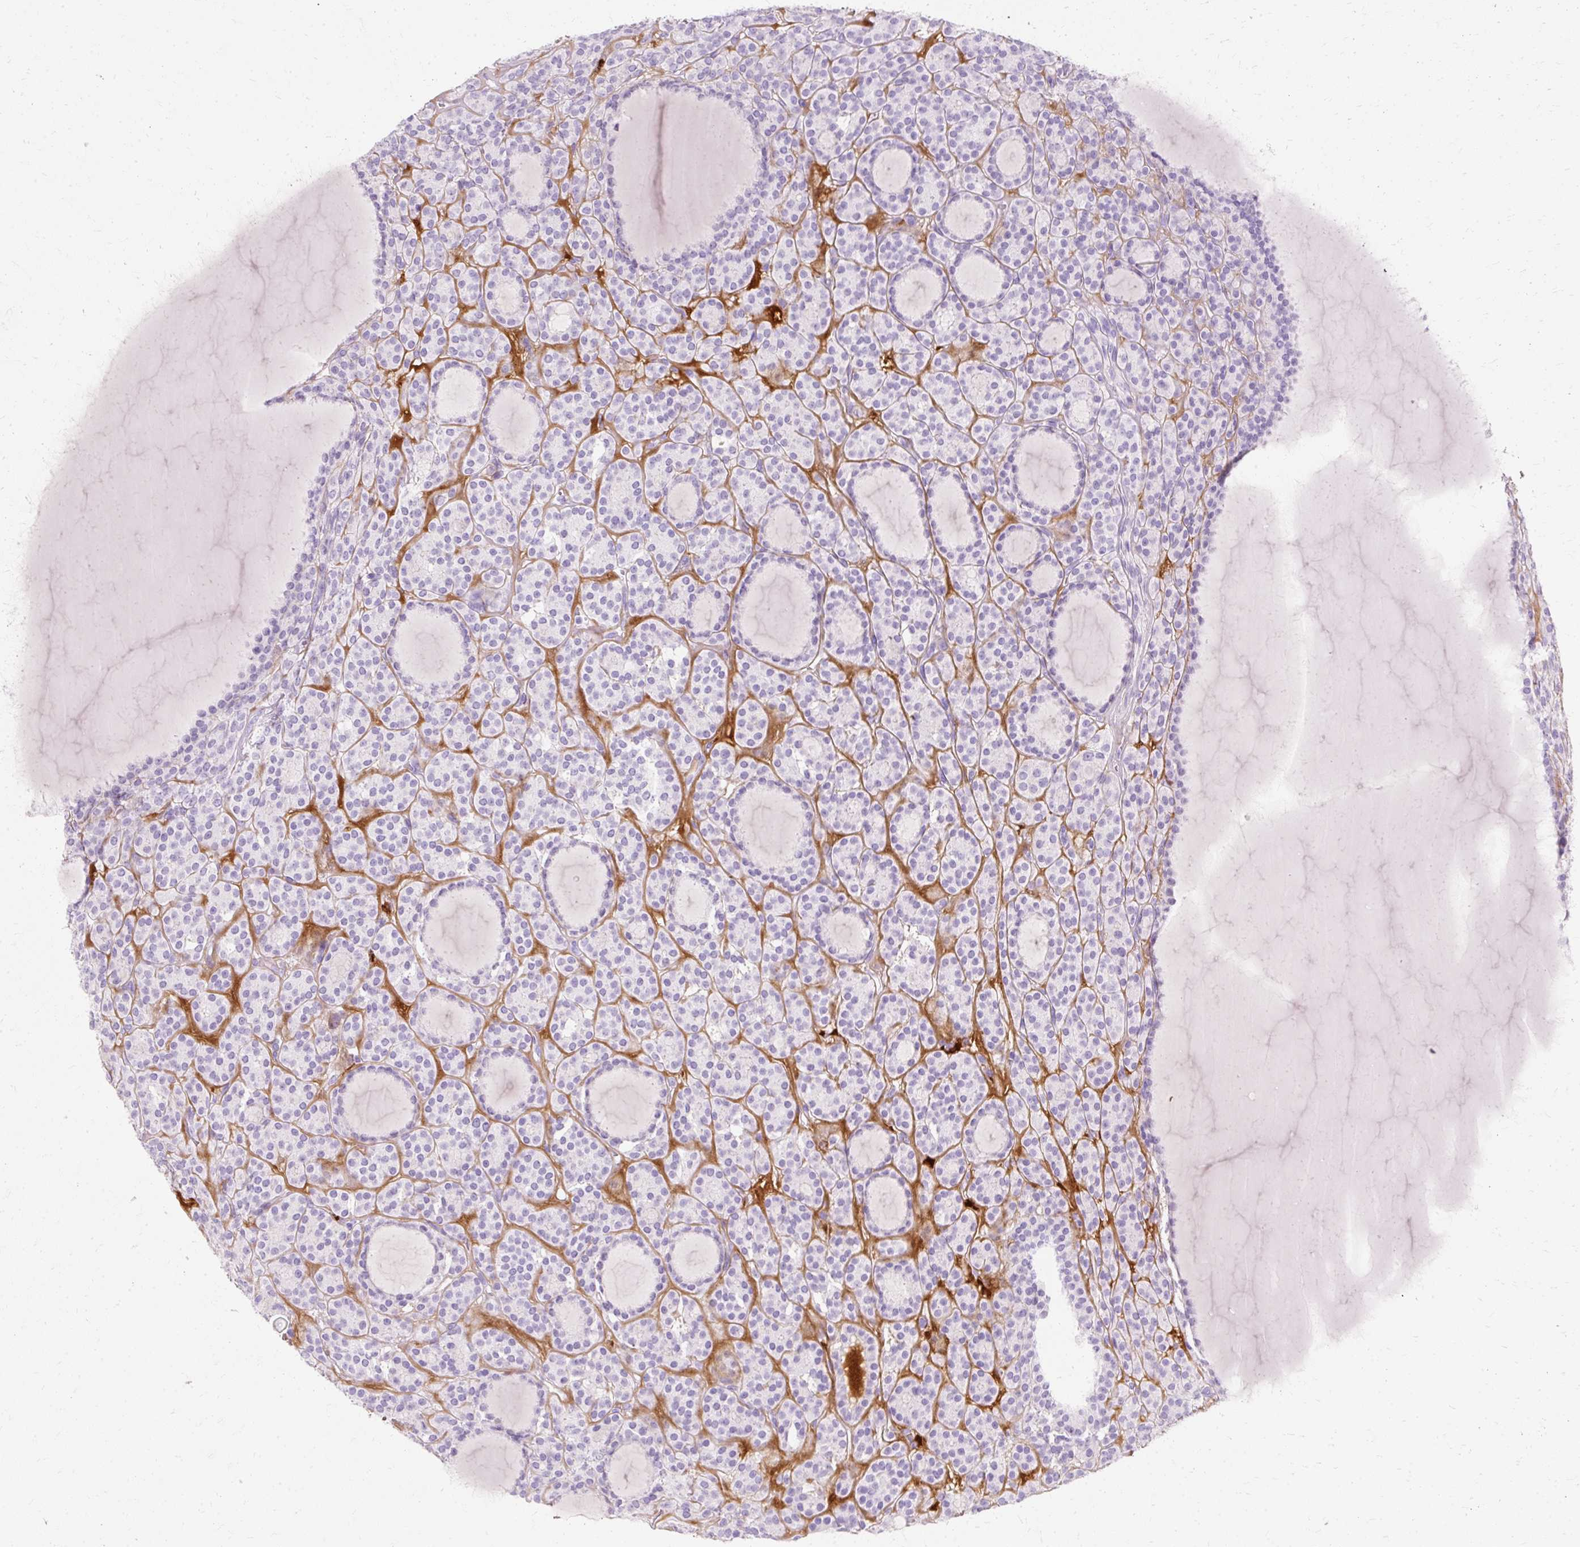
{"staining": {"intensity": "negative", "quantity": "none", "location": "none"}, "tissue": "thyroid cancer", "cell_type": "Tumor cells", "image_type": "cancer", "snomed": [{"axis": "morphology", "description": "Follicular adenoma carcinoma, NOS"}, {"axis": "topography", "description": "Thyroid gland"}], "caption": "IHC photomicrograph of neoplastic tissue: human follicular adenoma carcinoma (thyroid) stained with DAB demonstrates no significant protein positivity in tumor cells.", "gene": "DEFA1", "patient": {"sex": "female", "age": 63}}